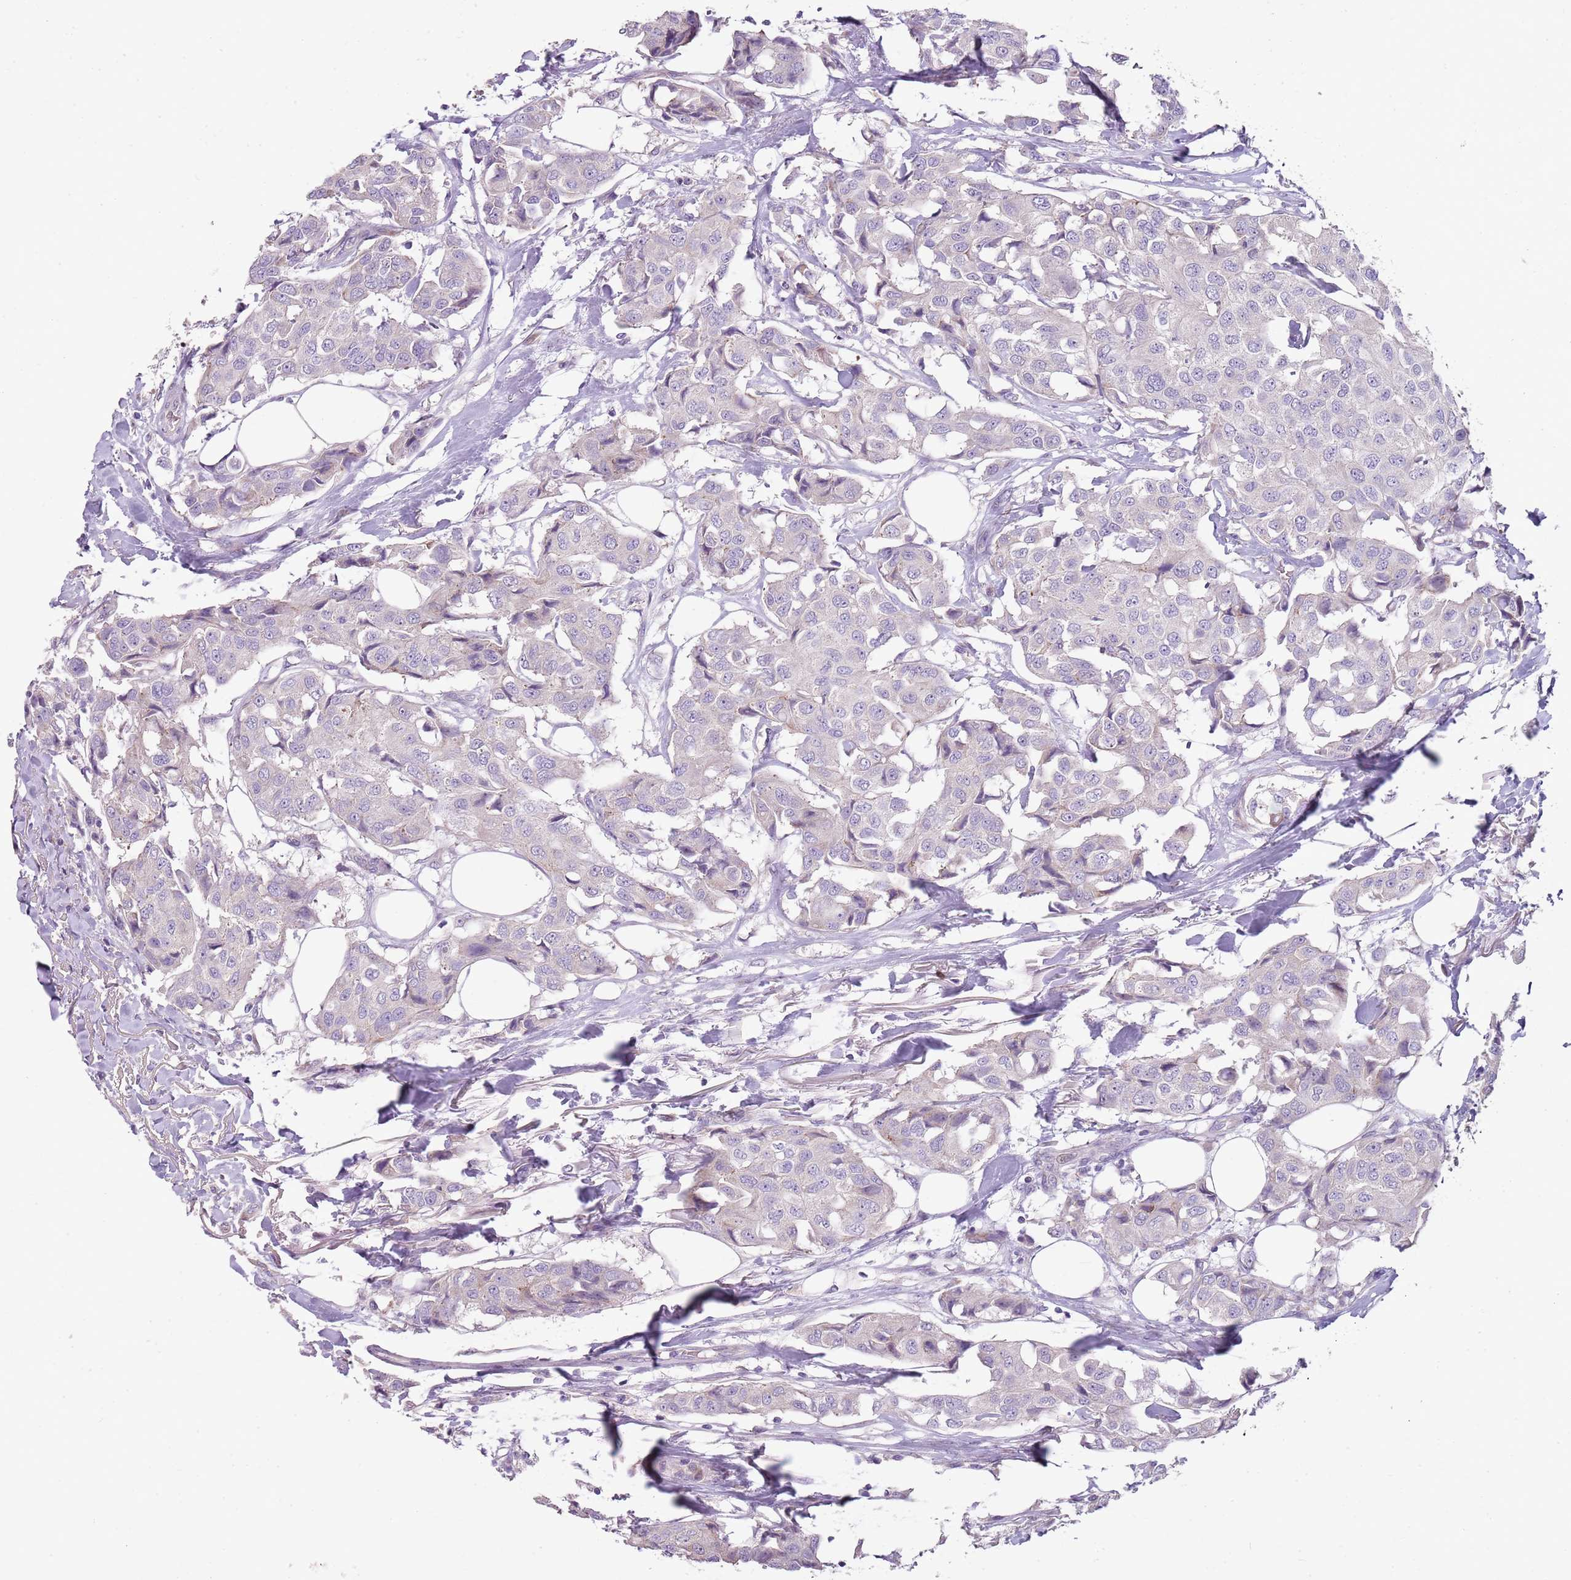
{"staining": {"intensity": "negative", "quantity": "none", "location": "none"}, "tissue": "breast cancer", "cell_type": "Tumor cells", "image_type": "cancer", "snomed": [{"axis": "morphology", "description": "Duct carcinoma"}, {"axis": "topography", "description": "Breast"}], "caption": "A micrograph of breast cancer stained for a protein shows no brown staining in tumor cells.", "gene": "ZNF583", "patient": {"sex": "female", "age": 80}}